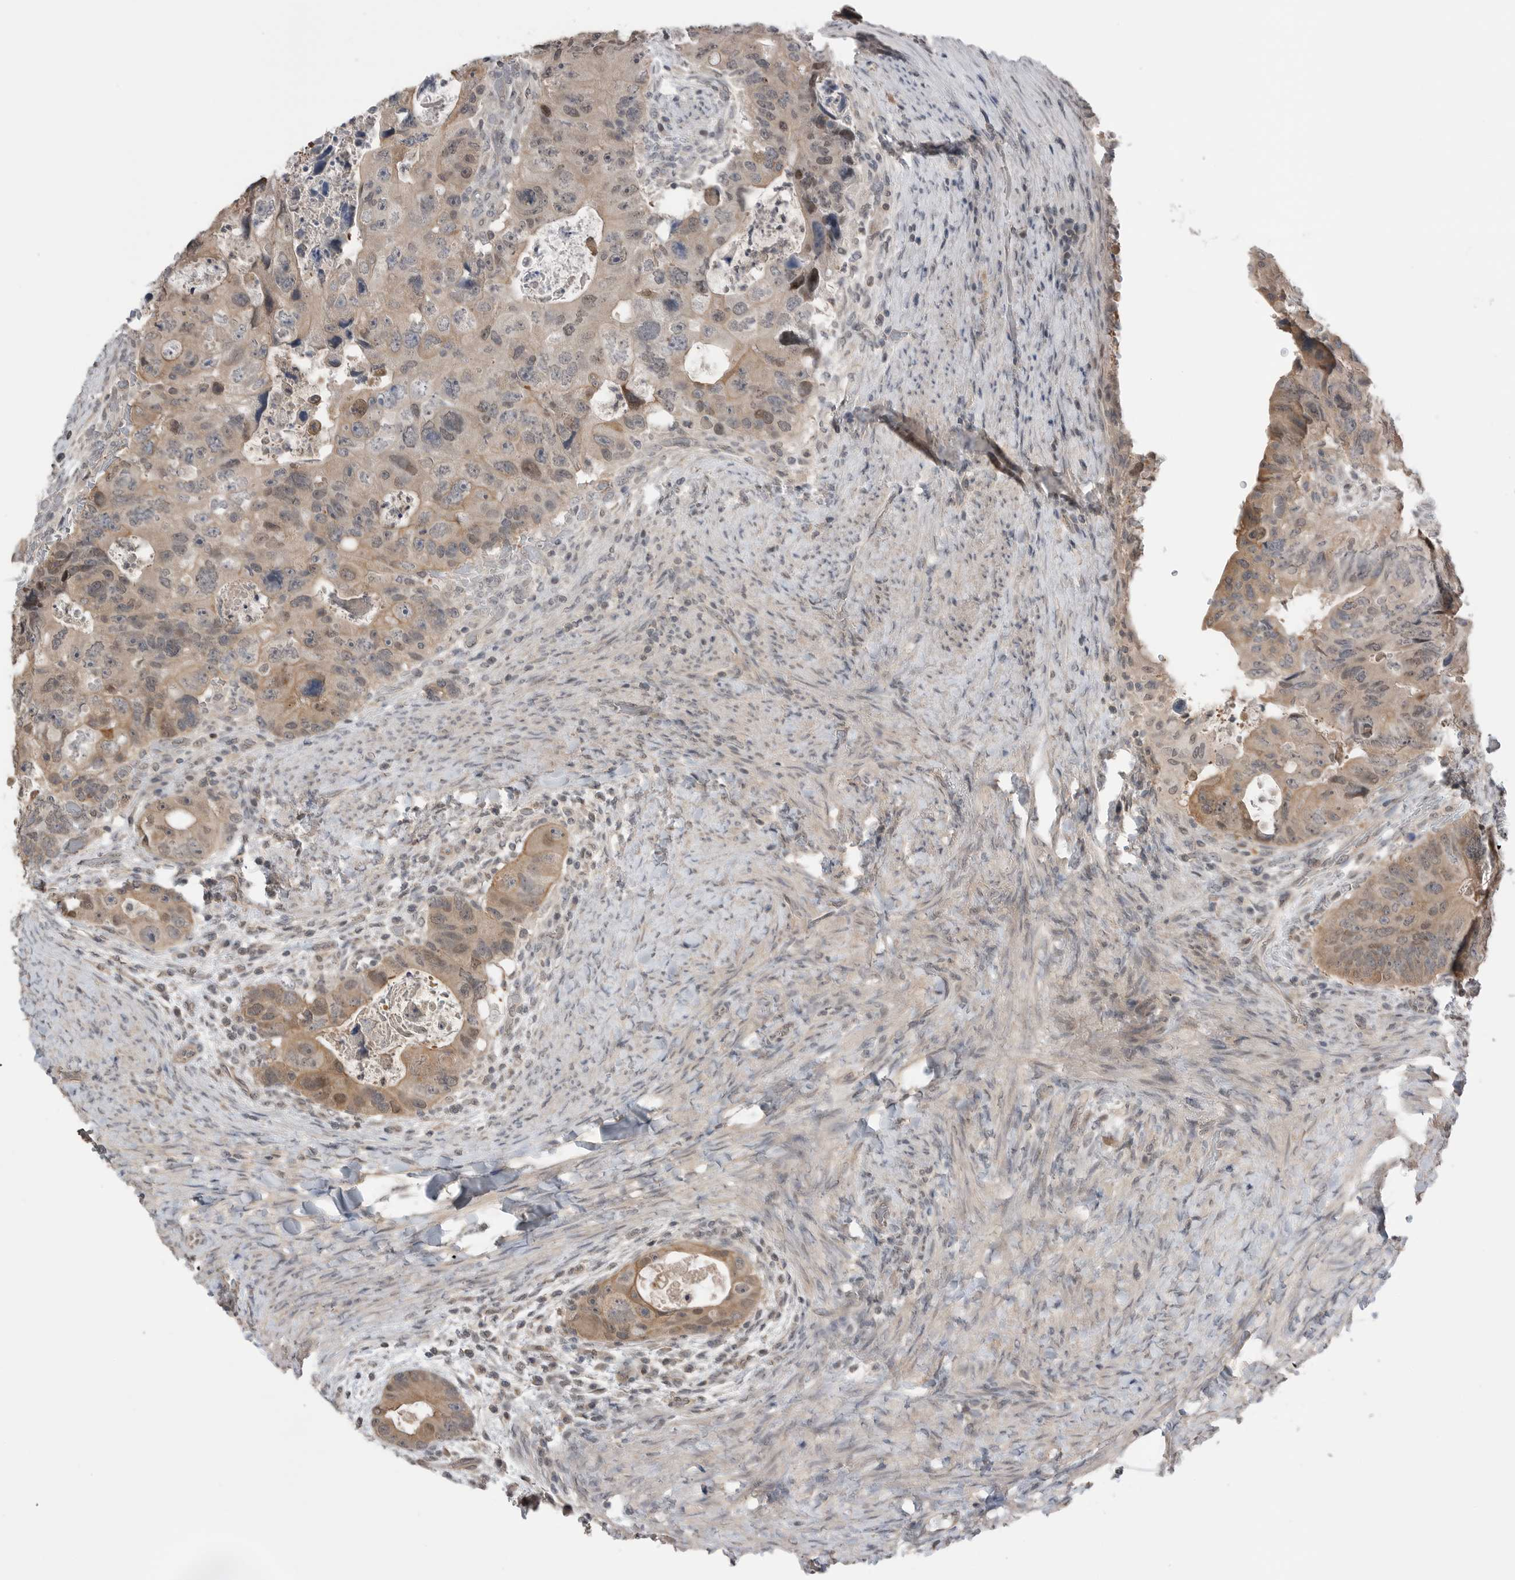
{"staining": {"intensity": "moderate", "quantity": "25%-75%", "location": "cytoplasmic/membranous,nuclear"}, "tissue": "colorectal cancer", "cell_type": "Tumor cells", "image_type": "cancer", "snomed": [{"axis": "morphology", "description": "Adenocarcinoma, NOS"}, {"axis": "topography", "description": "Rectum"}], "caption": "Immunohistochemistry (IHC) of colorectal cancer shows medium levels of moderate cytoplasmic/membranous and nuclear staining in approximately 25%-75% of tumor cells.", "gene": "PEAK1", "patient": {"sex": "male", "age": 59}}